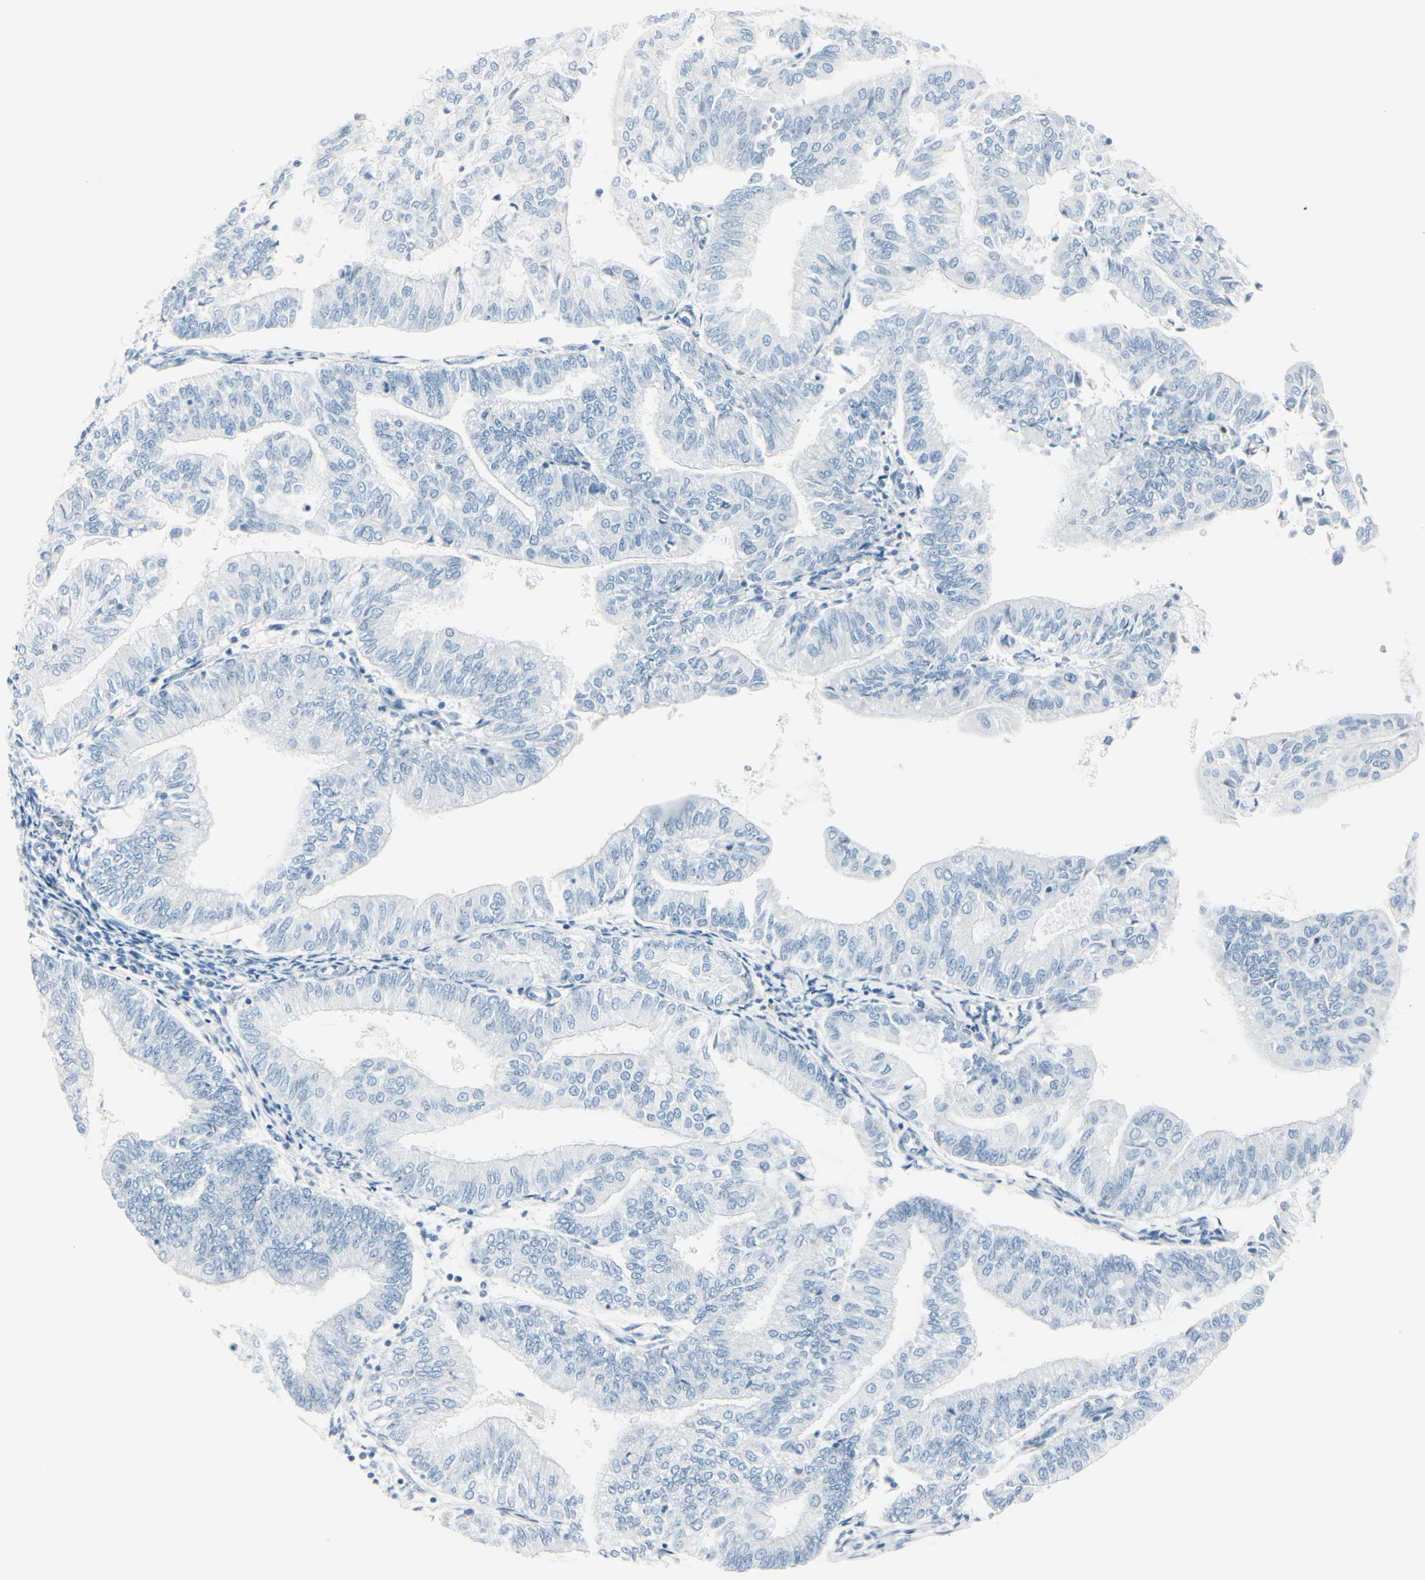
{"staining": {"intensity": "negative", "quantity": "none", "location": "none"}, "tissue": "endometrial cancer", "cell_type": "Tumor cells", "image_type": "cancer", "snomed": [{"axis": "morphology", "description": "Adenocarcinoma, NOS"}, {"axis": "topography", "description": "Endometrium"}], "caption": "Immunohistochemical staining of human endometrial cancer demonstrates no significant positivity in tumor cells.", "gene": "CDHR5", "patient": {"sex": "female", "age": 59}}